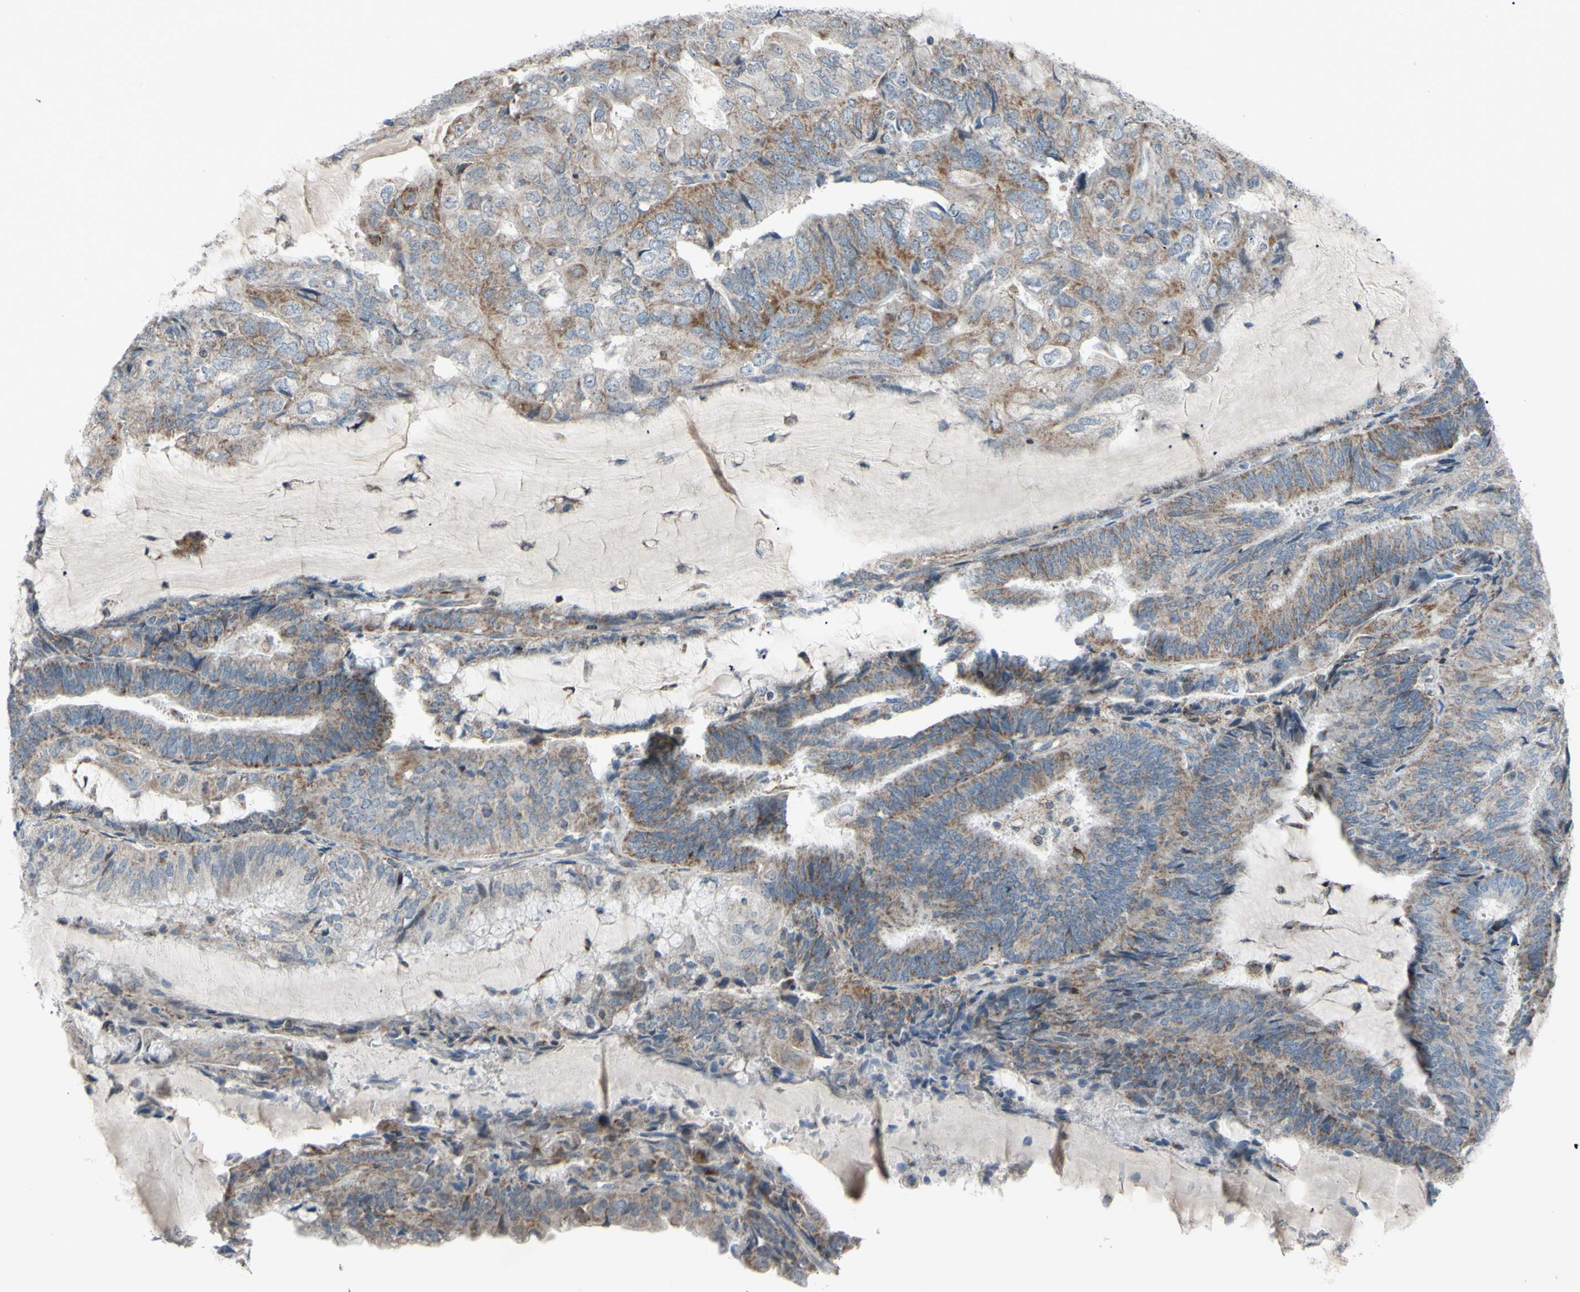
{"staining": {"intensity": "weak", "quantity": ">75%", "location": "cytoplasmic/membranous"}, "tissue": "endometrial cancer", "cell_type": "Tumor cells", "image_type": "cancer", "snomed": [{"axis": "morphology", "description": "Adenocarcinoma, NOS"}, {"axis": "topography", "description": "Endometrium"}], "caption": "DAB immunohistochemical staining of human adenocarcinoma (endometrial) shows weak cytoplasmic/membranous protein positivity in approximately >75% of tumor cells.", "gene": "GLT8D1", "patient": {"sex": "female", "age": 81}}